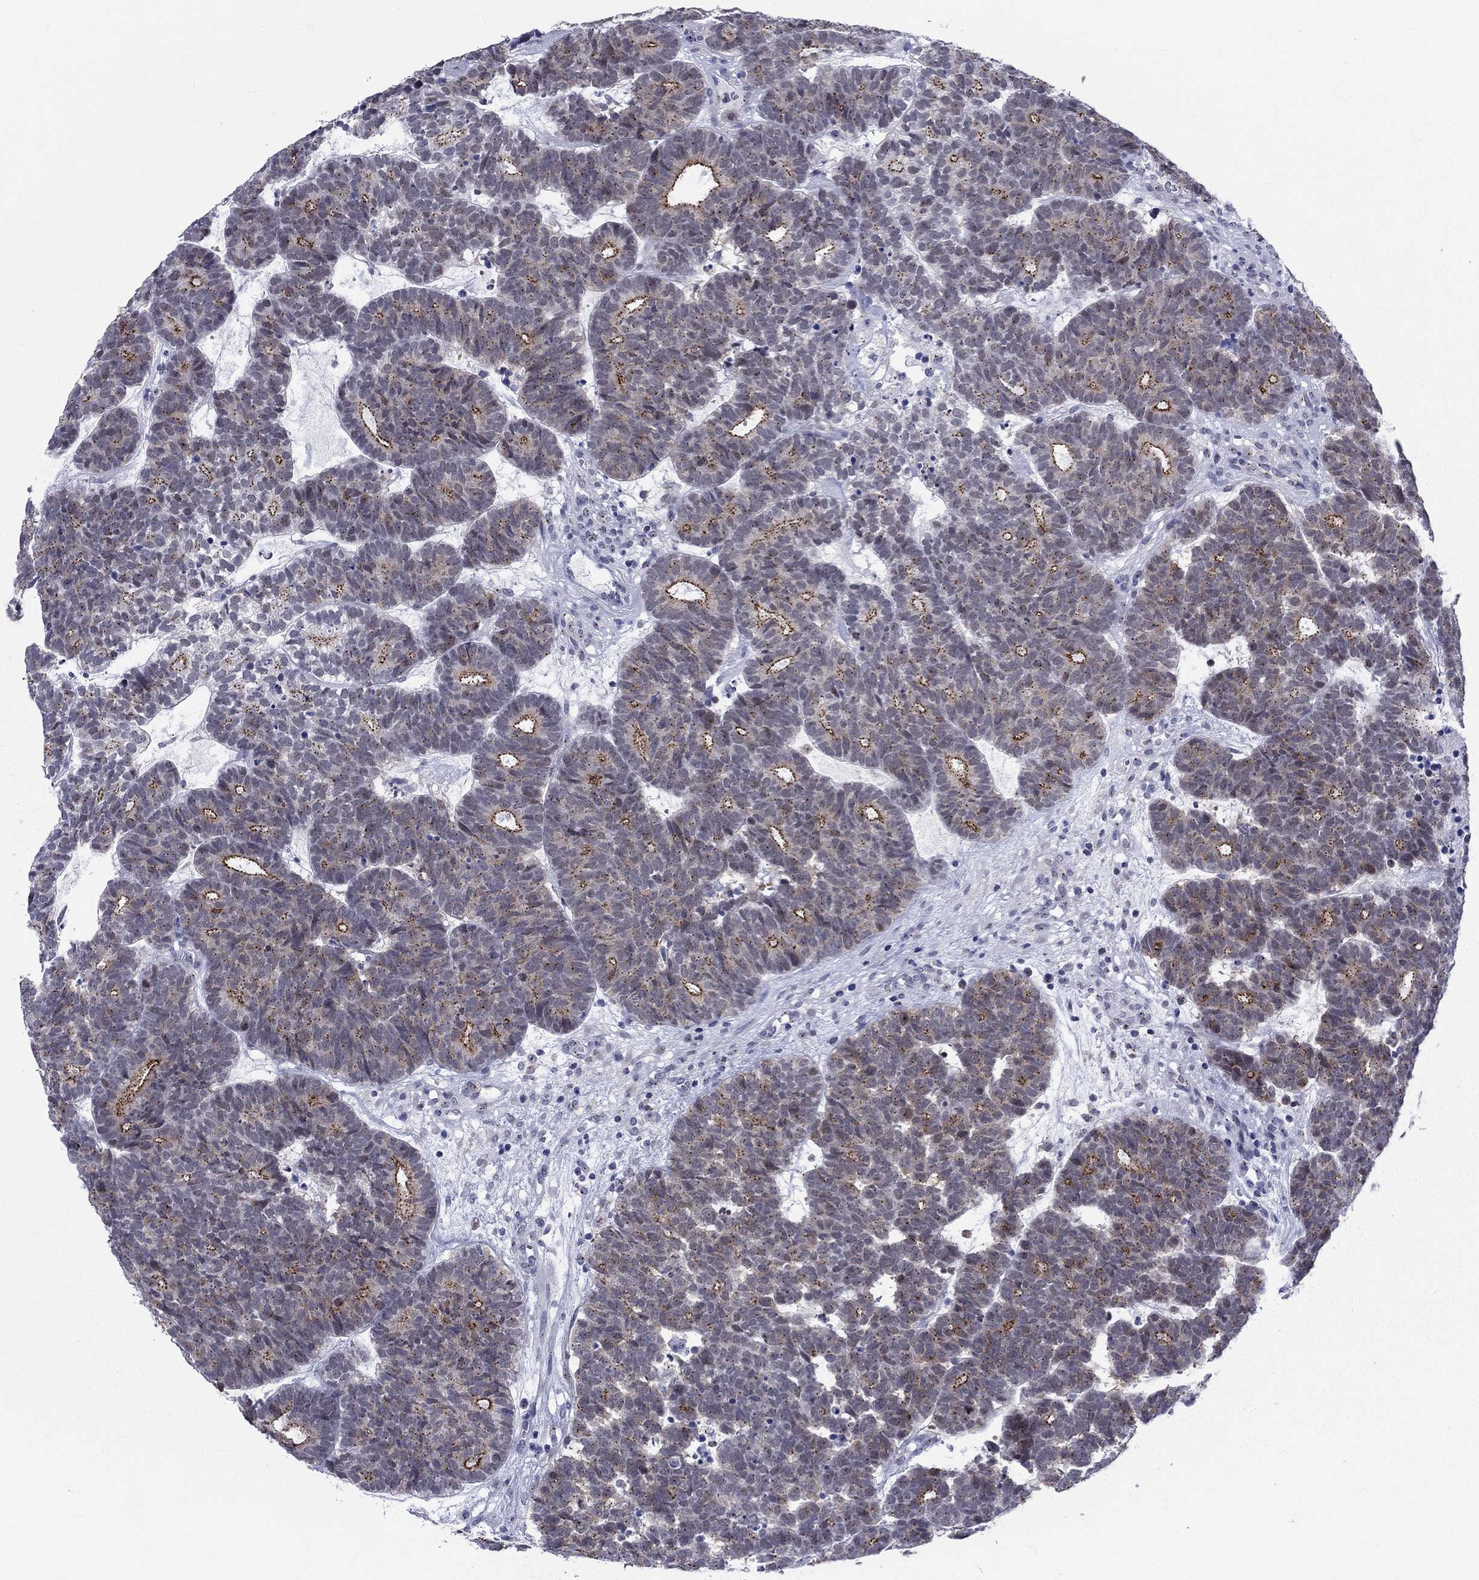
{"staining": {"intensity": "strong", "quantity": "25%-75%", "location": "cytoplasmic/membranous"}, "tissue": "head and neck cancer", "cell_type": "Tumor cells", "image_type": "cancer", "snomed": [{"axis": "morphology", "description": "Adenocarcinoma, NOS"}, {"axis": "topography", "description": "Head-Neck"}], "caption": "Adenocarcinoma (head and neck) tissue displays strong cytoplasmic/membranous positivity in about 25%-75% of tumor cells, visualized by immunohistochemistry.", "gene": "CEP43", "patient": {"sex": "female", "age": 81}}